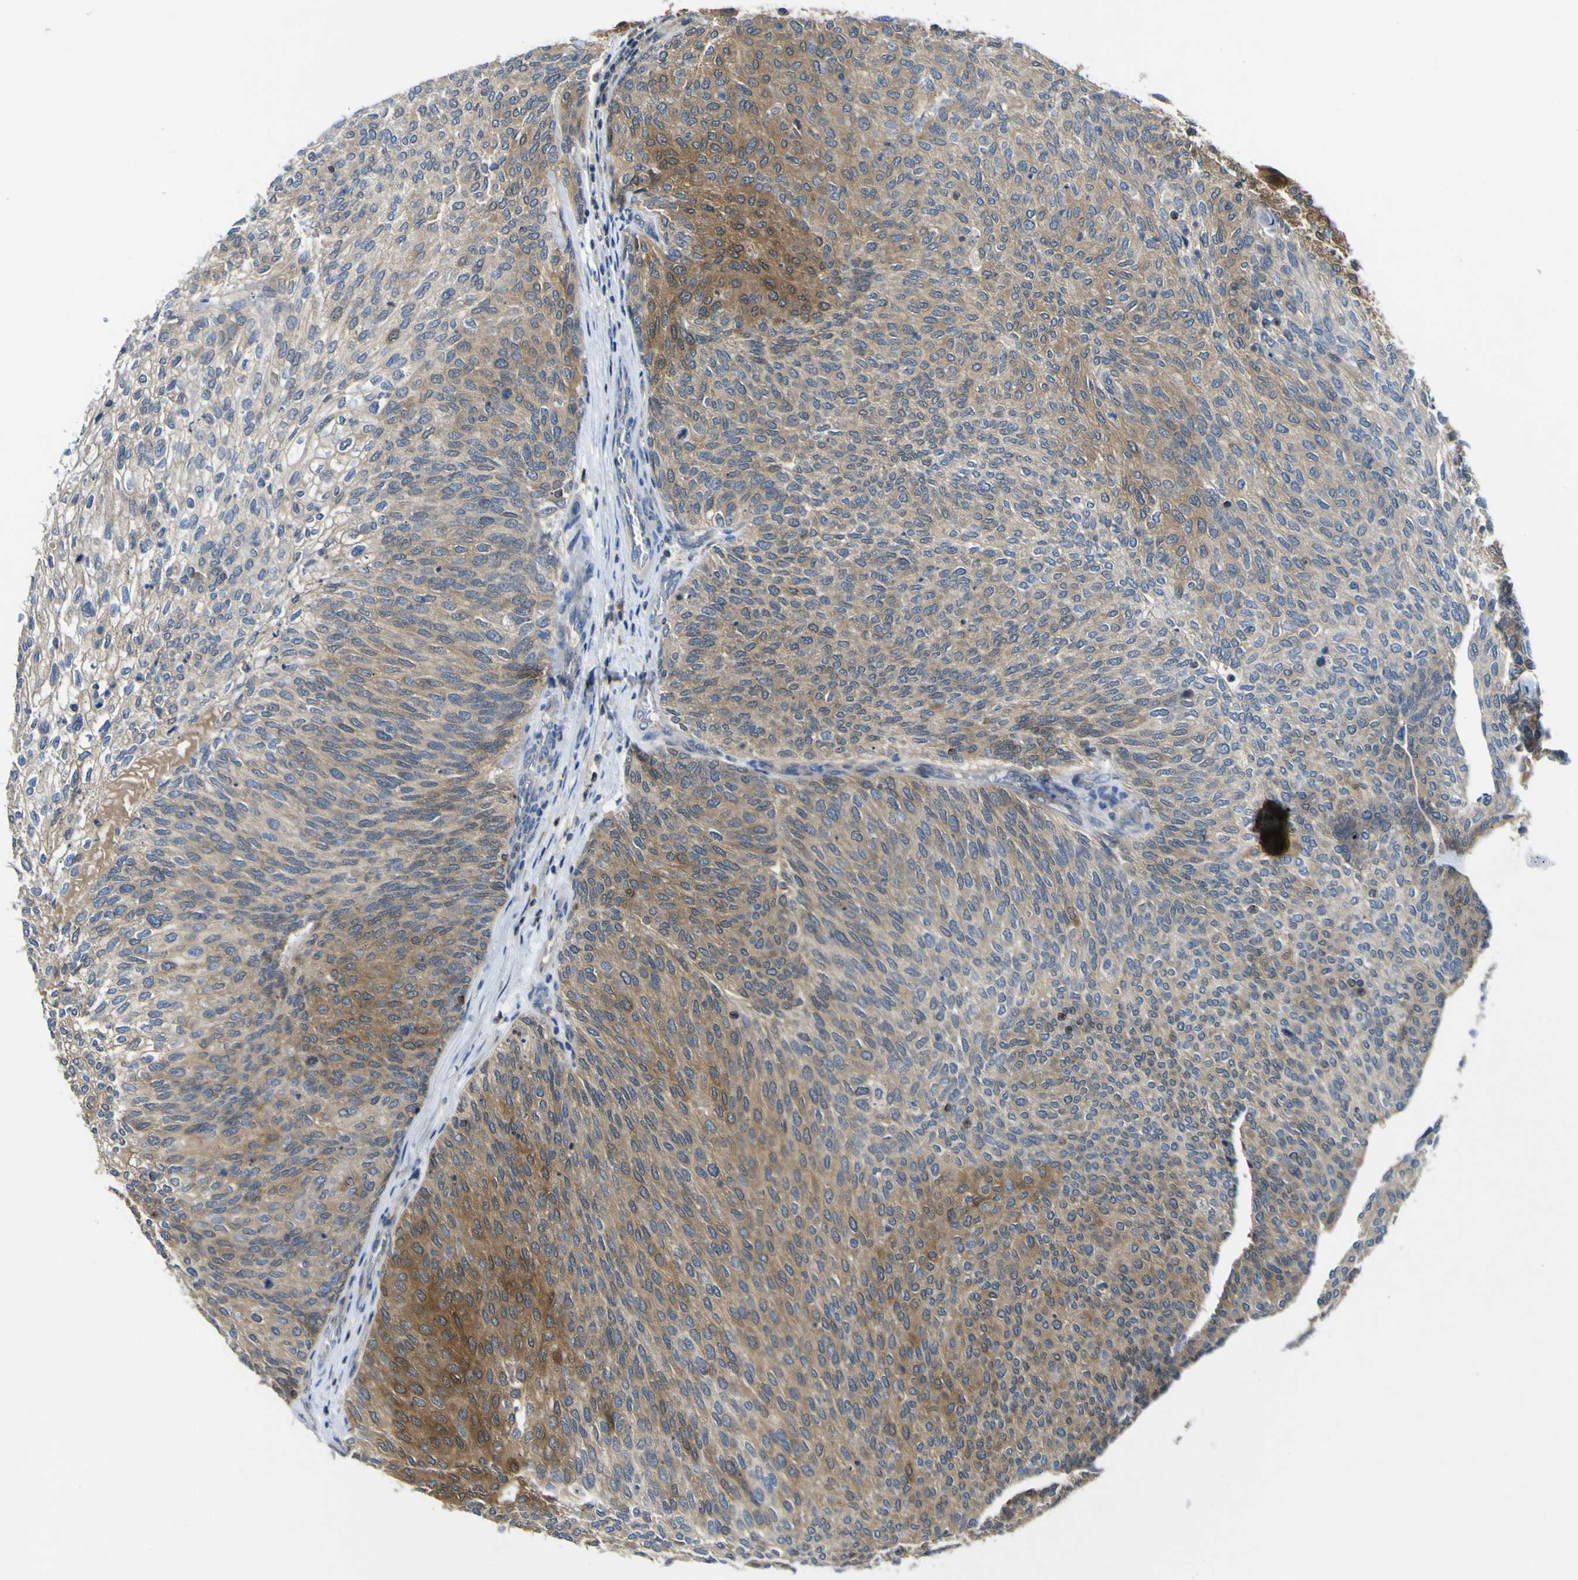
{"staining": {"intensity": "moderate", "quantity": ">75%", "location": "cytoplasmic/membranous"}, "tissue": "urothelial cancer", "cell_type": "Tumor cells", "image_type": "cancer", "snomed": [{"axis": "morphology", "description": "Urothelial carcinoma, Low grade"}, {"axis": "topography", "description": "Urinary bladder"}], "caption": "Brown immunohistochemical staining in urothelial carcinoma (low-grade) reveals moderate cytoplasmic/membranous positivity in approximately >75% of tumor cells.", "gene": "EML2", "patient": {"sex": "female", "age": 79}}